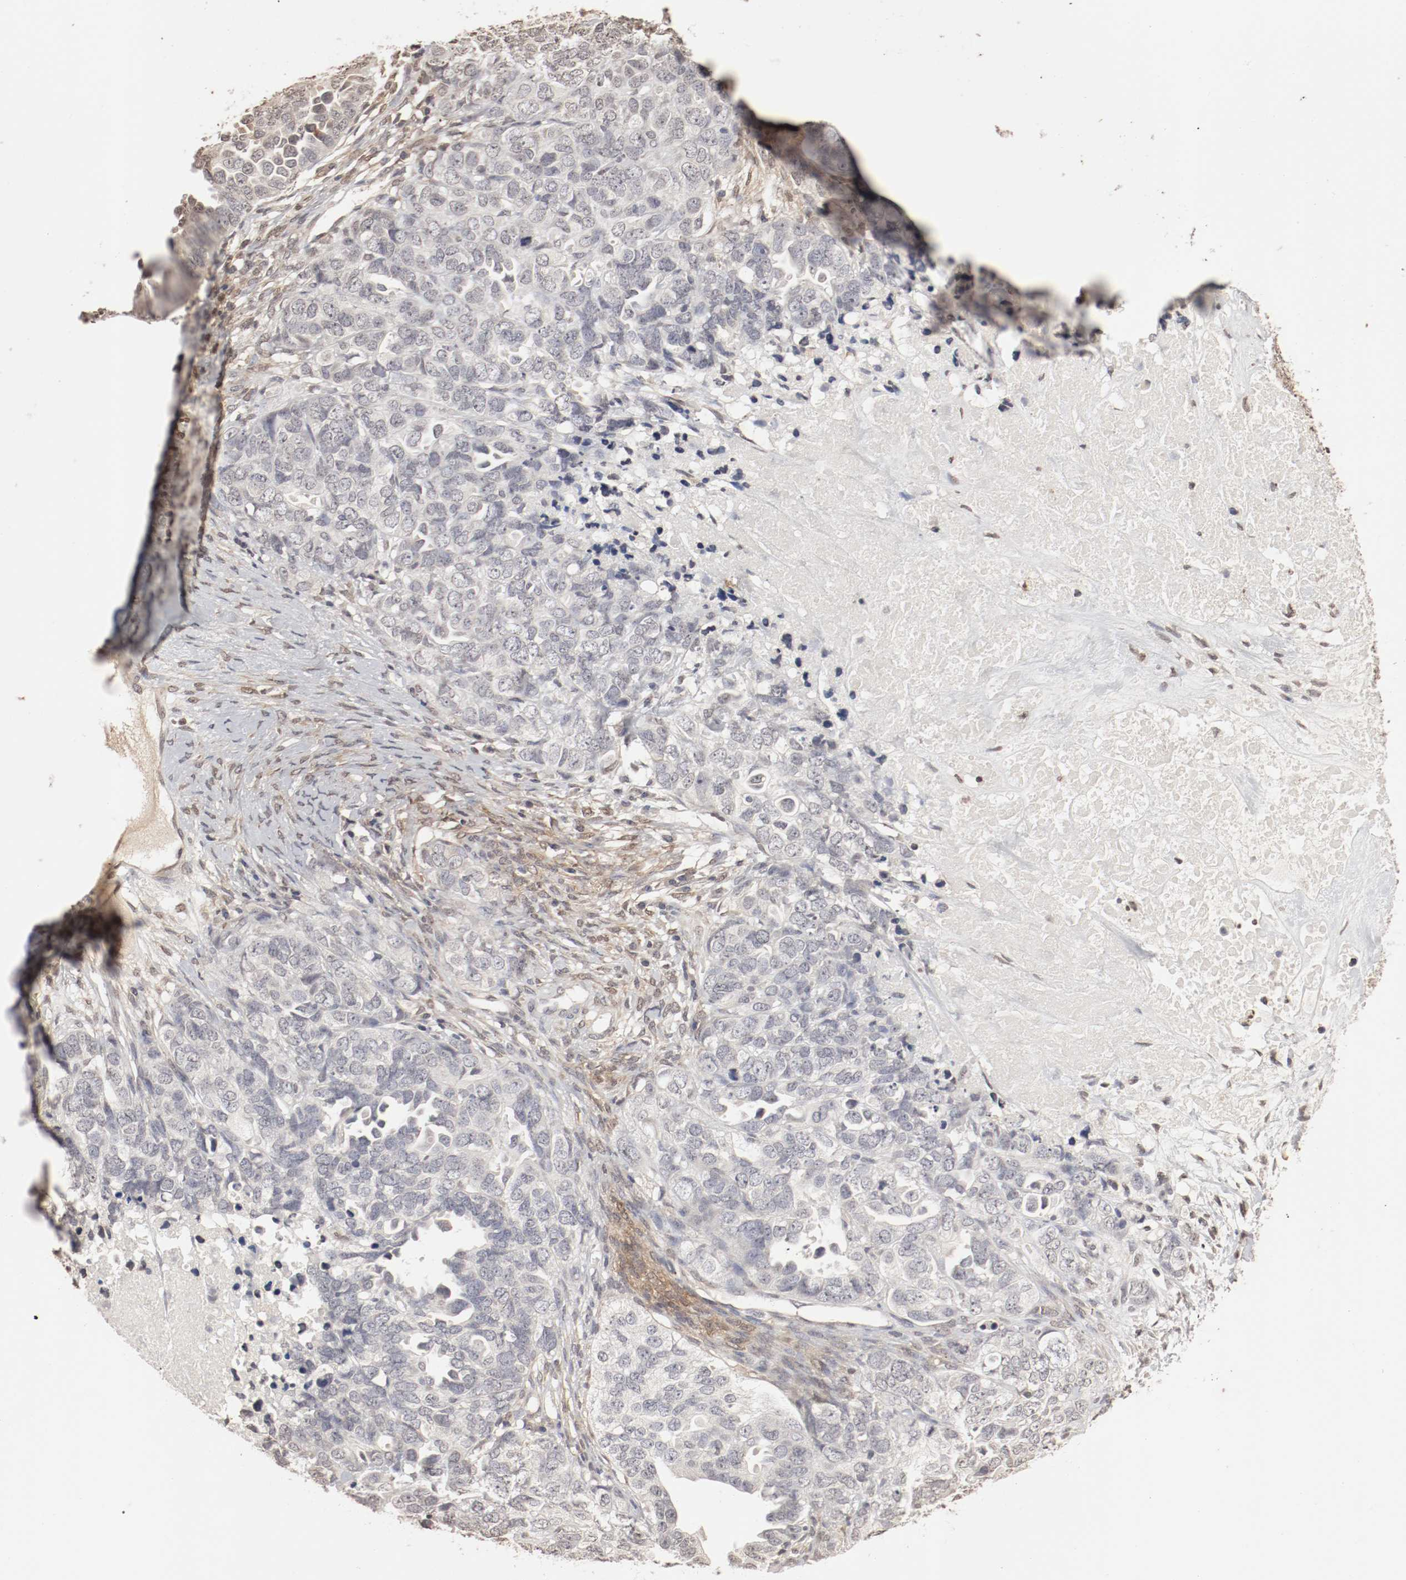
{"staining": {"intensity": "negative", "quantity": "none", "location": "none"}, "tissue": "ovarian cancer", "cell_type": "Tumor cells", "image_type": "cancer", "snomed": [{"axis": "morphology", "description": "Cystadenocarcinoma, serous, NOS"}, {"axis": "topography", "description": "Ovary"}], "caption": "High magnification brightfield microscopy of serous cystadenocarcinoma (ovarian) stained with DAB (brown) and counterstained with hematoxylin (blue): tumor cells show no significant staining. (DAB immunohistochemistry (IHC), high magnification).", "gene": "WASL", "patient": {"sex": "female", "age": 82}}